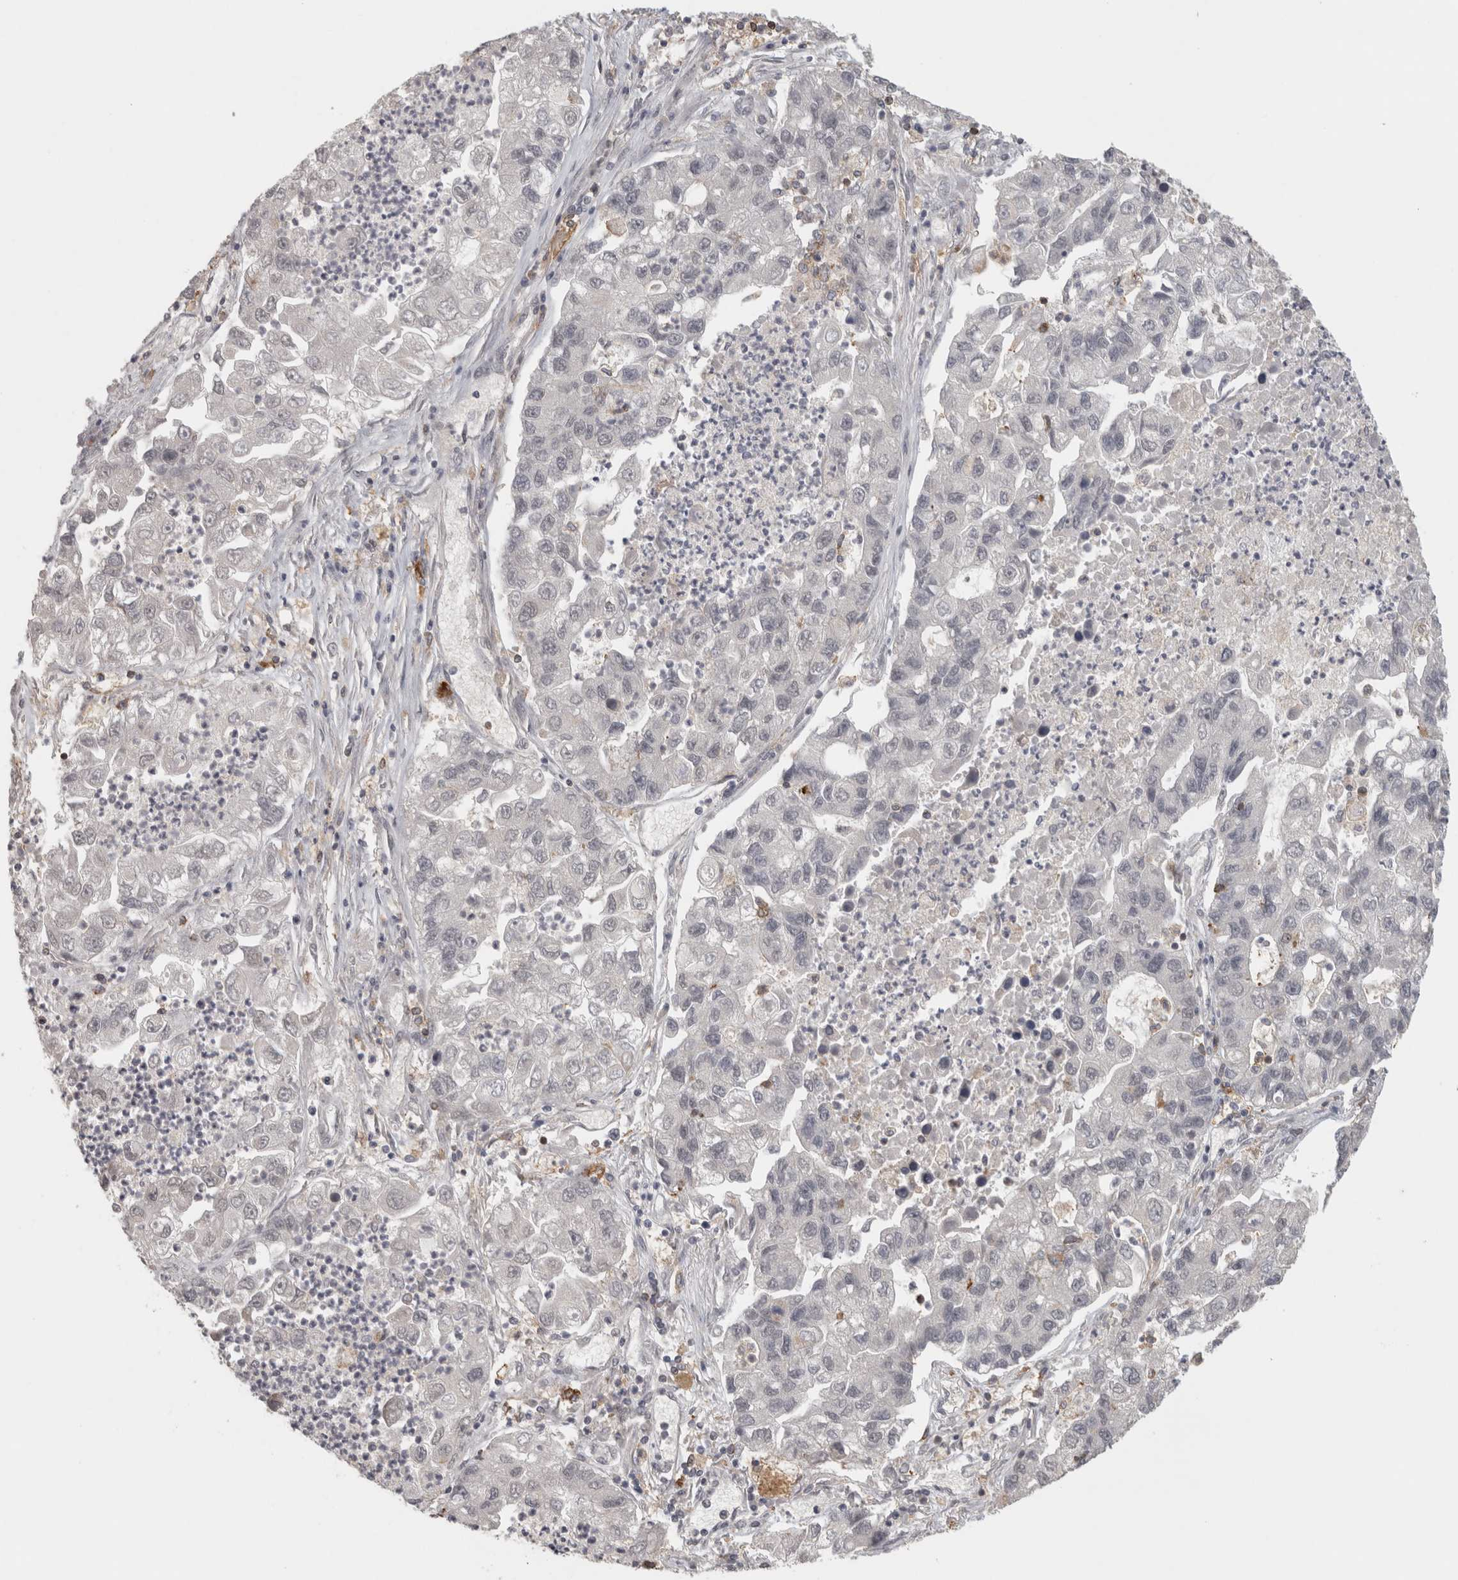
{"staining": {"intensity": "negative", "quantity": "none", "location": "none"}, "tissue": "lung cancer", "cell_type": "Tumor cells", "image_type": "cancer", "snomed": [{"axis": "morphology", "description": "Adenocarcinoma, NOS"}, {"axis": "topography", "description": "Lung"}], "caption": "Human lung adenocarcinoma stained for a protein using immunohistochemistry displays no staining in tumor cells.", "gene": "HAVCR2", "patient": {"sex": "female", "age": 51}}